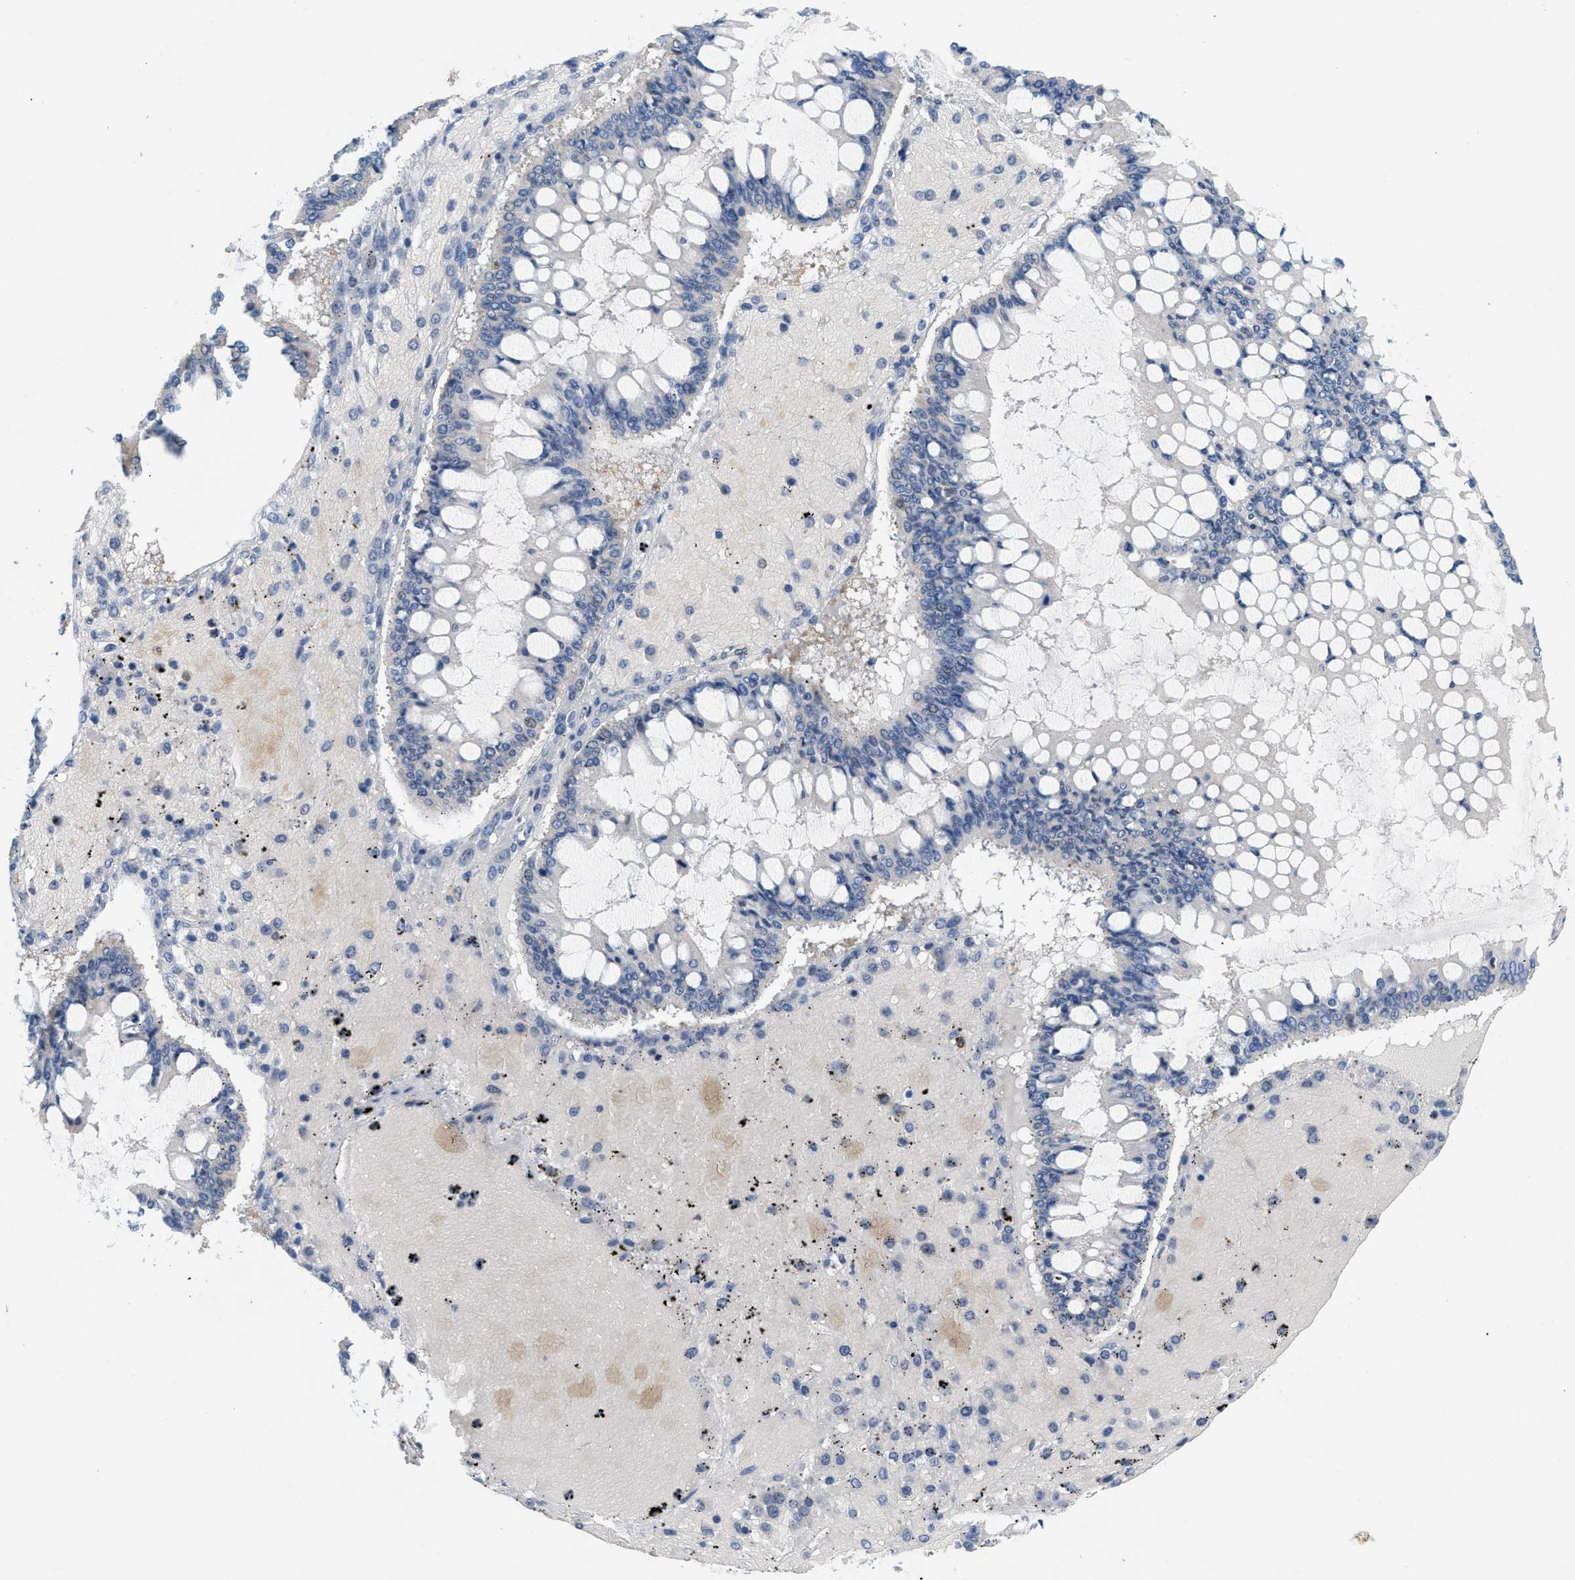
{"staining": {"intensity": "negative", "quantity": "none", "location": "none"}, "tissue": "ovarian cancer", "cell_type": "Tumor cells", "image_type": "cancer", "snomed": [{"axis": "morphology", "description": "Cystadenocarcinoma, mucinous, NOS"}, {"axis": "topography", "description": "Ovary"}], "caption": "A micrograph of human ovarian mucinous cystadenocarcinoma is negative for staining in tumor cells.", "gene": "INPP5D", "patient": {"sex": "female", "age": 73}}